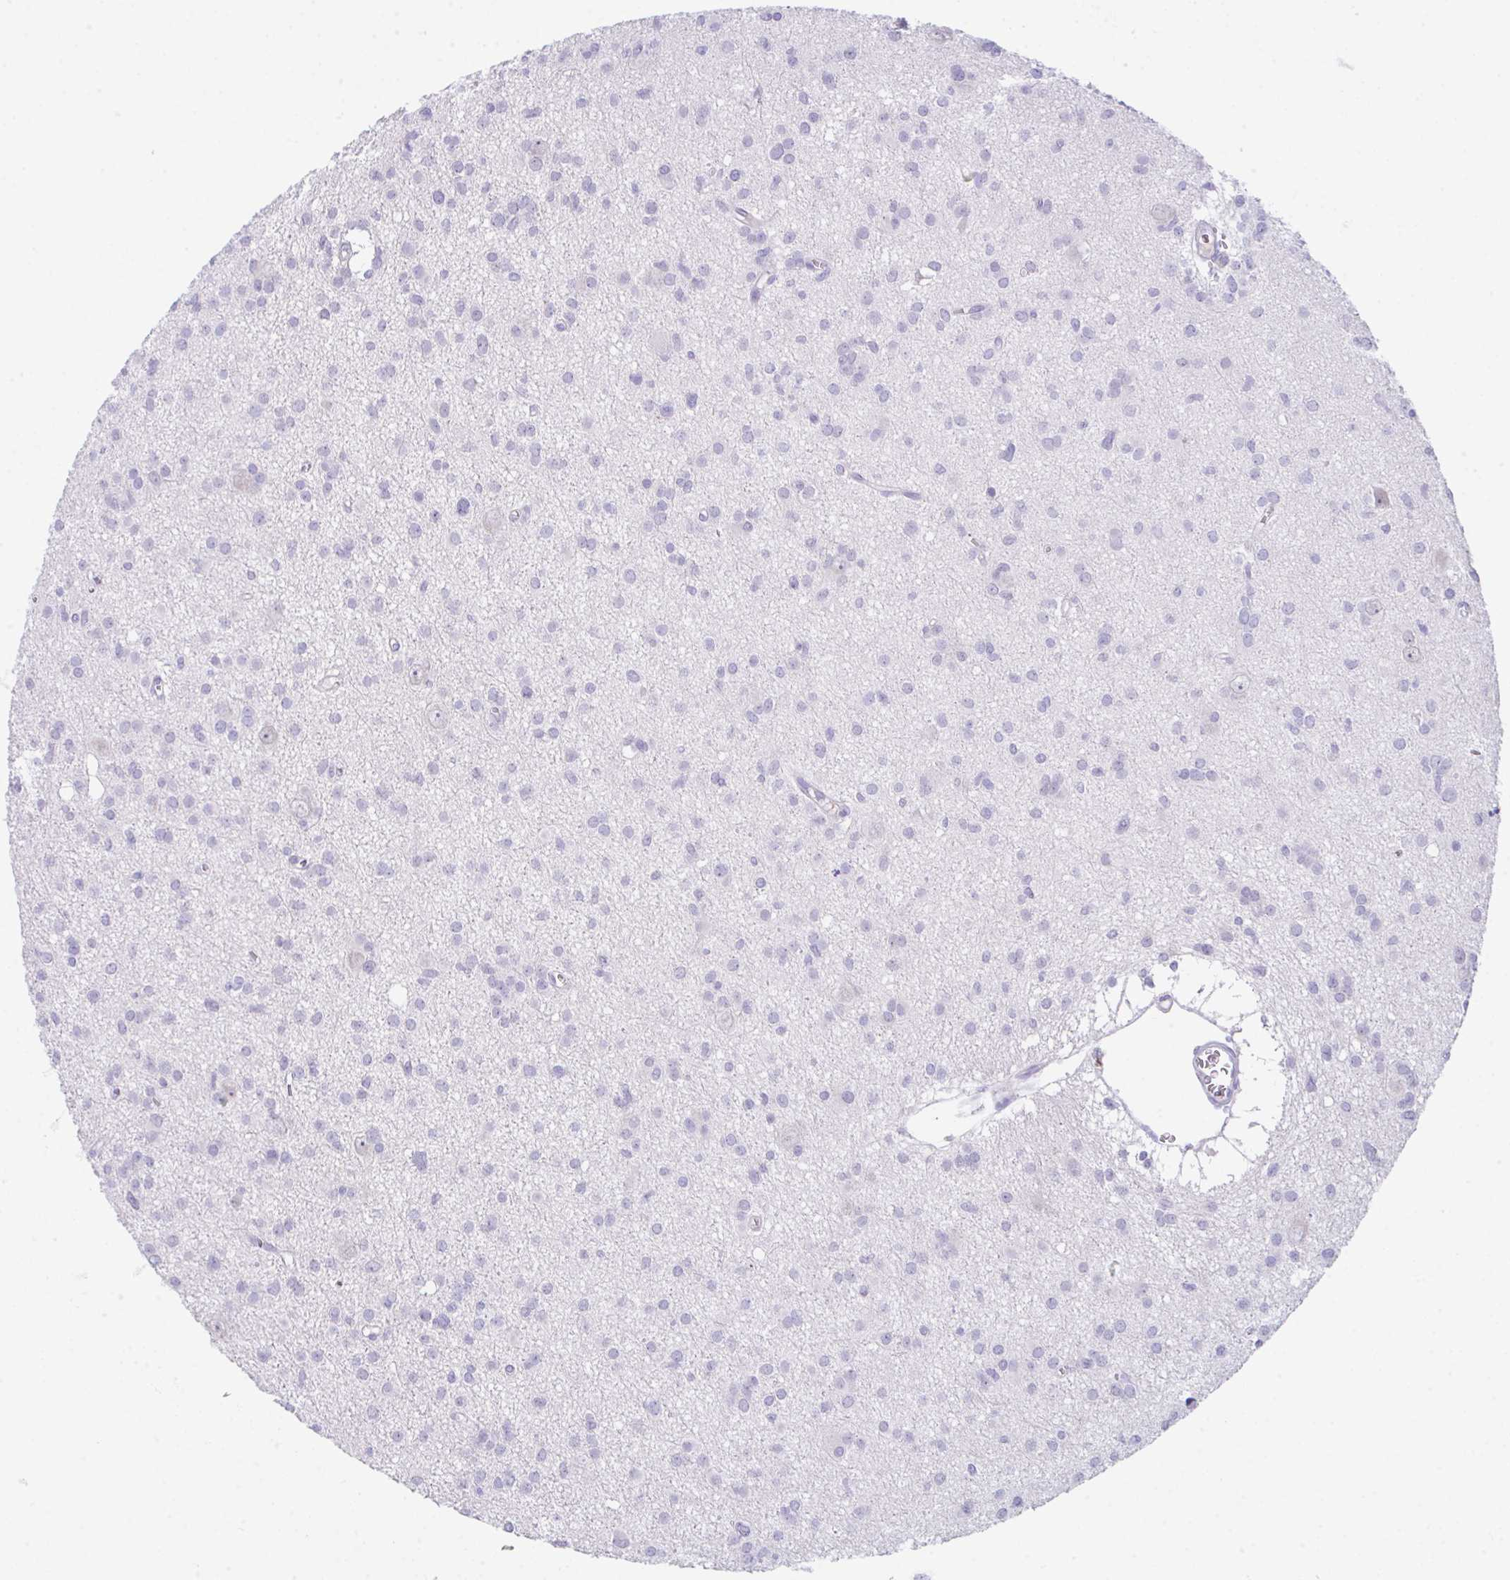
{"staining": {"intensity": "negative", "quantity": "none", "location": "none"}, "tissue": "glioma", "cell_type": "Tumor cells", "image_type": "cancer", "snomed": [{"axis": "morphology", "description": "Glioma, malignant, High grade"}, {"axis": "topography", "description": "Brain"}], "caption": "This is a histopathology image of immunohistochemistry (IHC) staining of glioma, which shows no staining in tumor cells.", "gene": "HOXB4", "patient": {"sex": "male", "age": 23}}